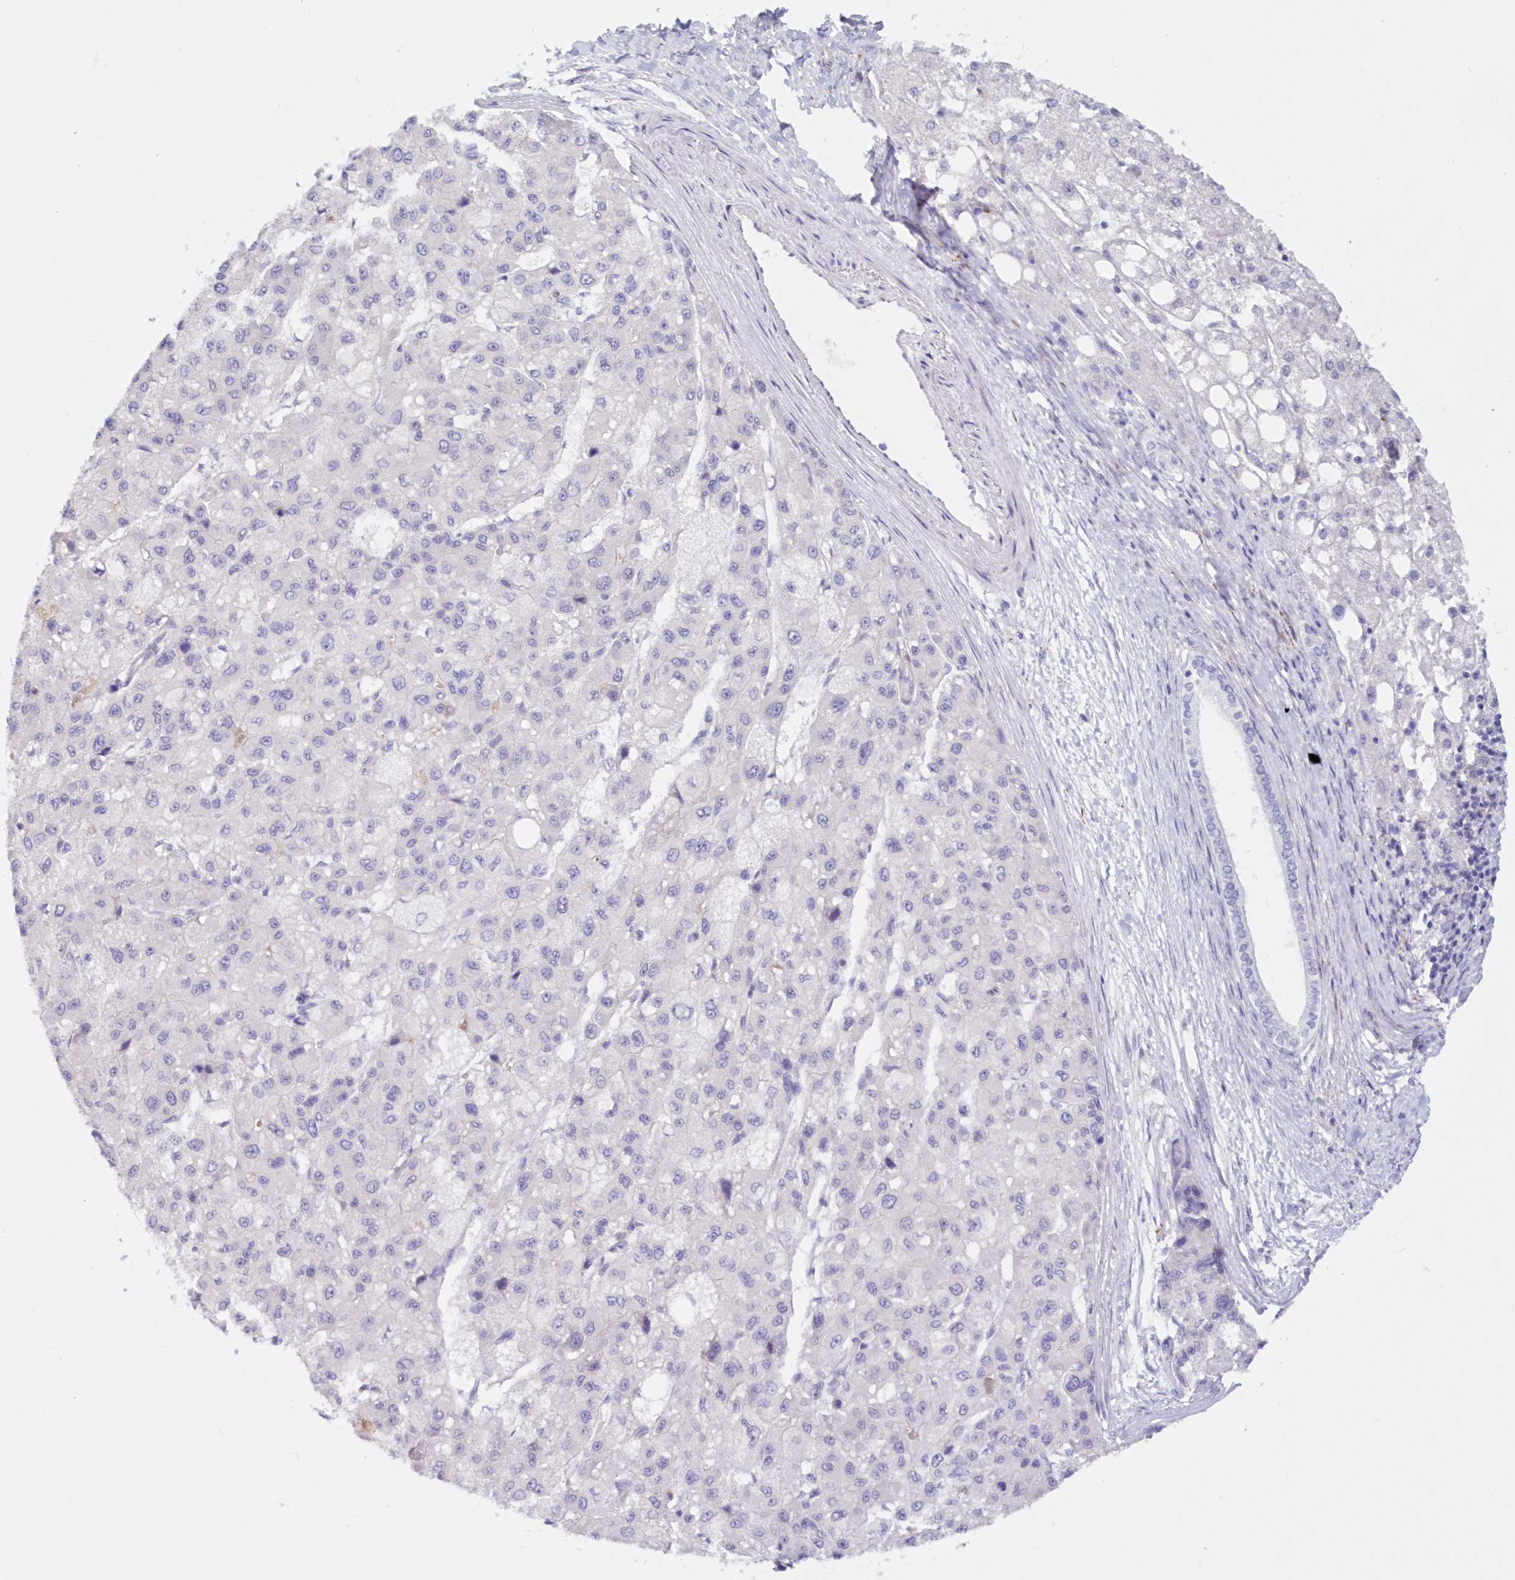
{"staining": {"intensity": "negative", "quantity": "none", "location": "none"}, "tissue": "liver cancer", "cell_type": "Tumor cells", "image_type": "cancer", "snomed": [{"axis": "morphology", "description": "Carcinoma, Hepatocellular, NOS"}, {"axis": "topography", "description": "Liver"}], "caption": "Immunohistochemistry photomicrograph of liver cancer stained for a protein (brown), which shows no positivity in tumor cells.", "gene": "SNED1", "patient": {"sex": "male", "age": 80}}